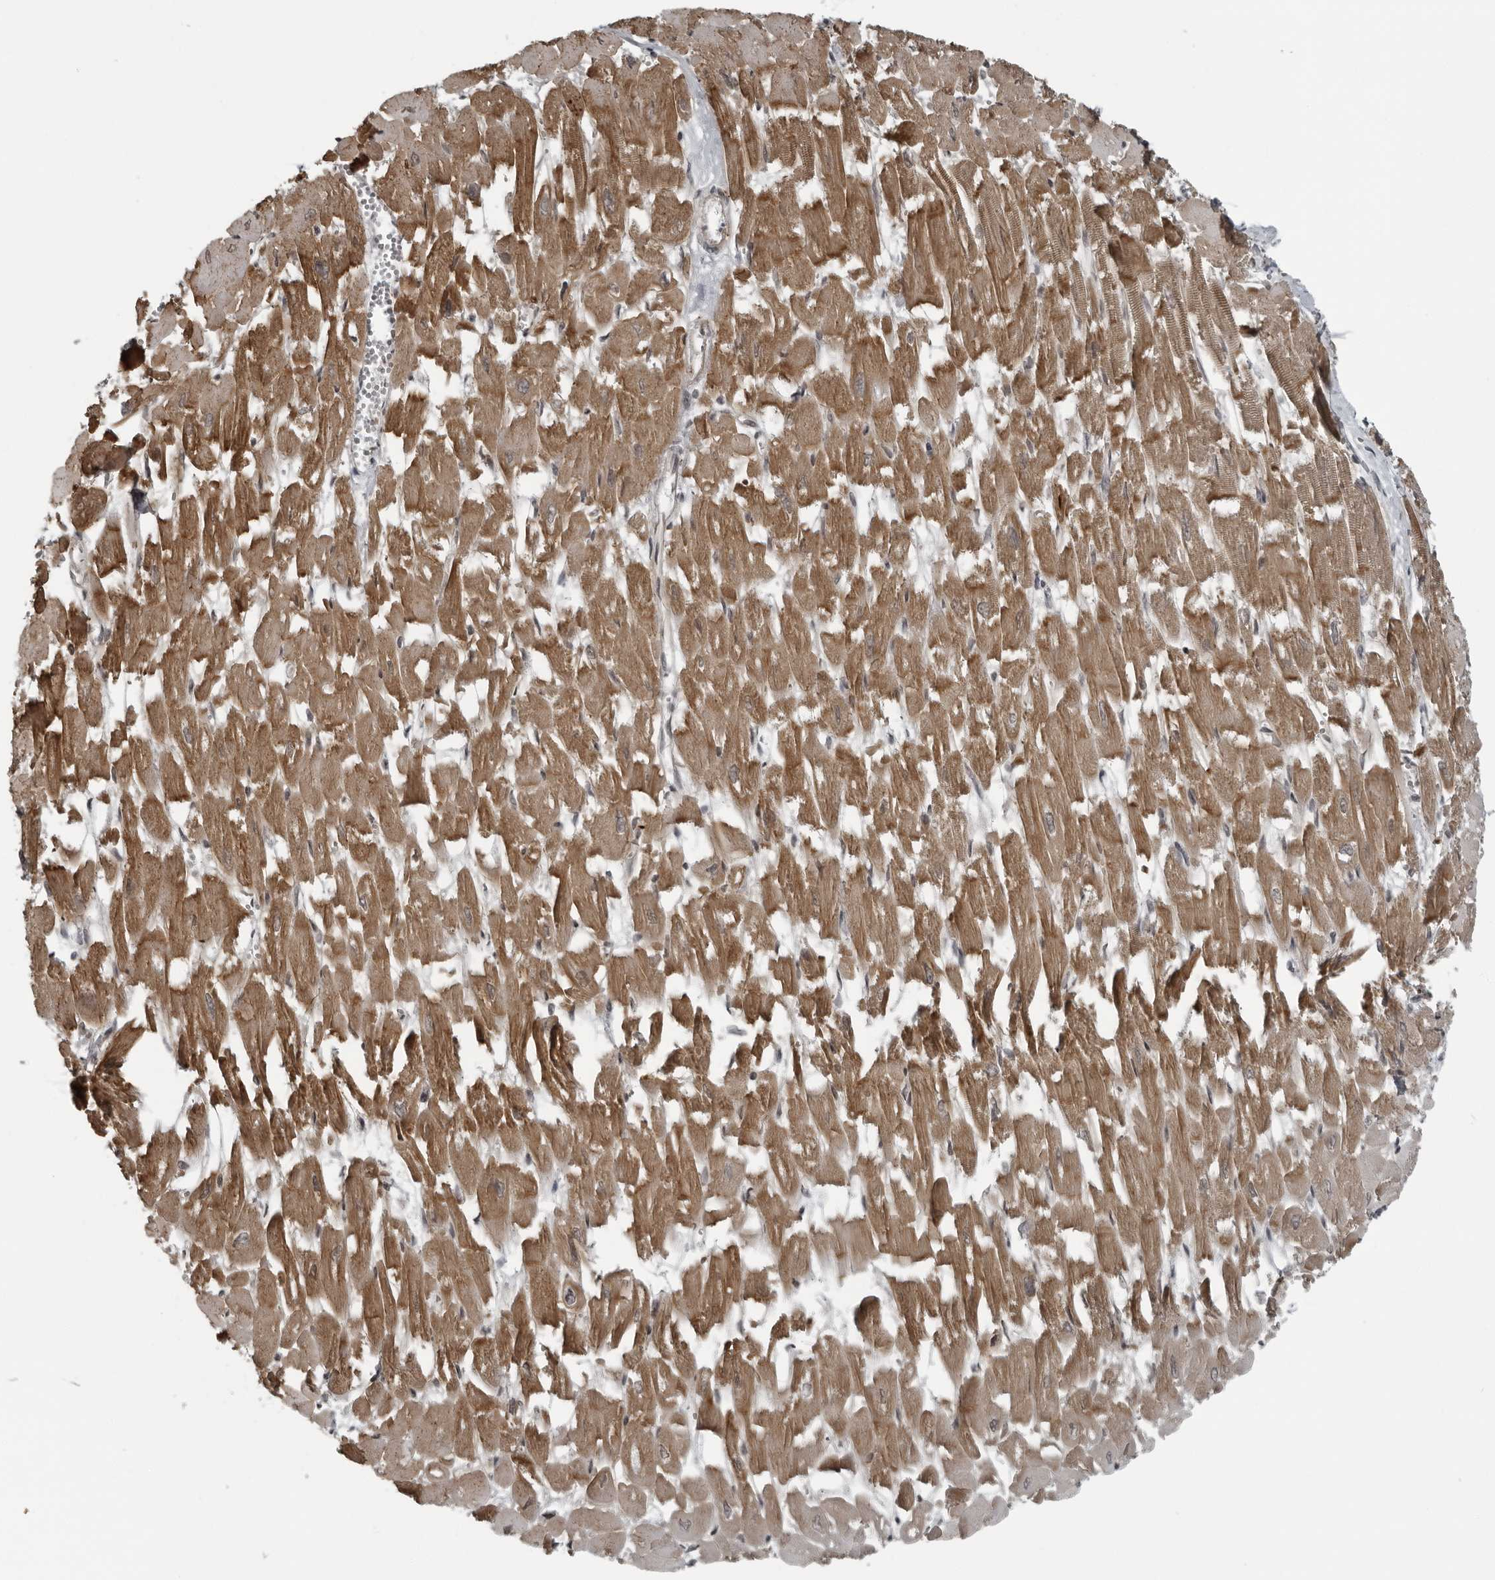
{"staining": {"intensity": "moderate", "quantity": ">75%", "location": "cytoplasmic/membranous"}, "tissue": "heart muscle", "cell_type": "Cardiomyocytes", "image_type": "normal", "snomed": [{"axis": "morphology", "description": "Normal tissue, NOS"}, {"axis": "topography", "description": "Heart"}], "caption": "Heart muscle stained with immunohistochemistry (IHC) reveals moderate cytoplasmic/membranous positivity in about >75% of cardiomyocytes.", "gene": "FAM102B", "patient": {"sex": "male", "age": 54}}